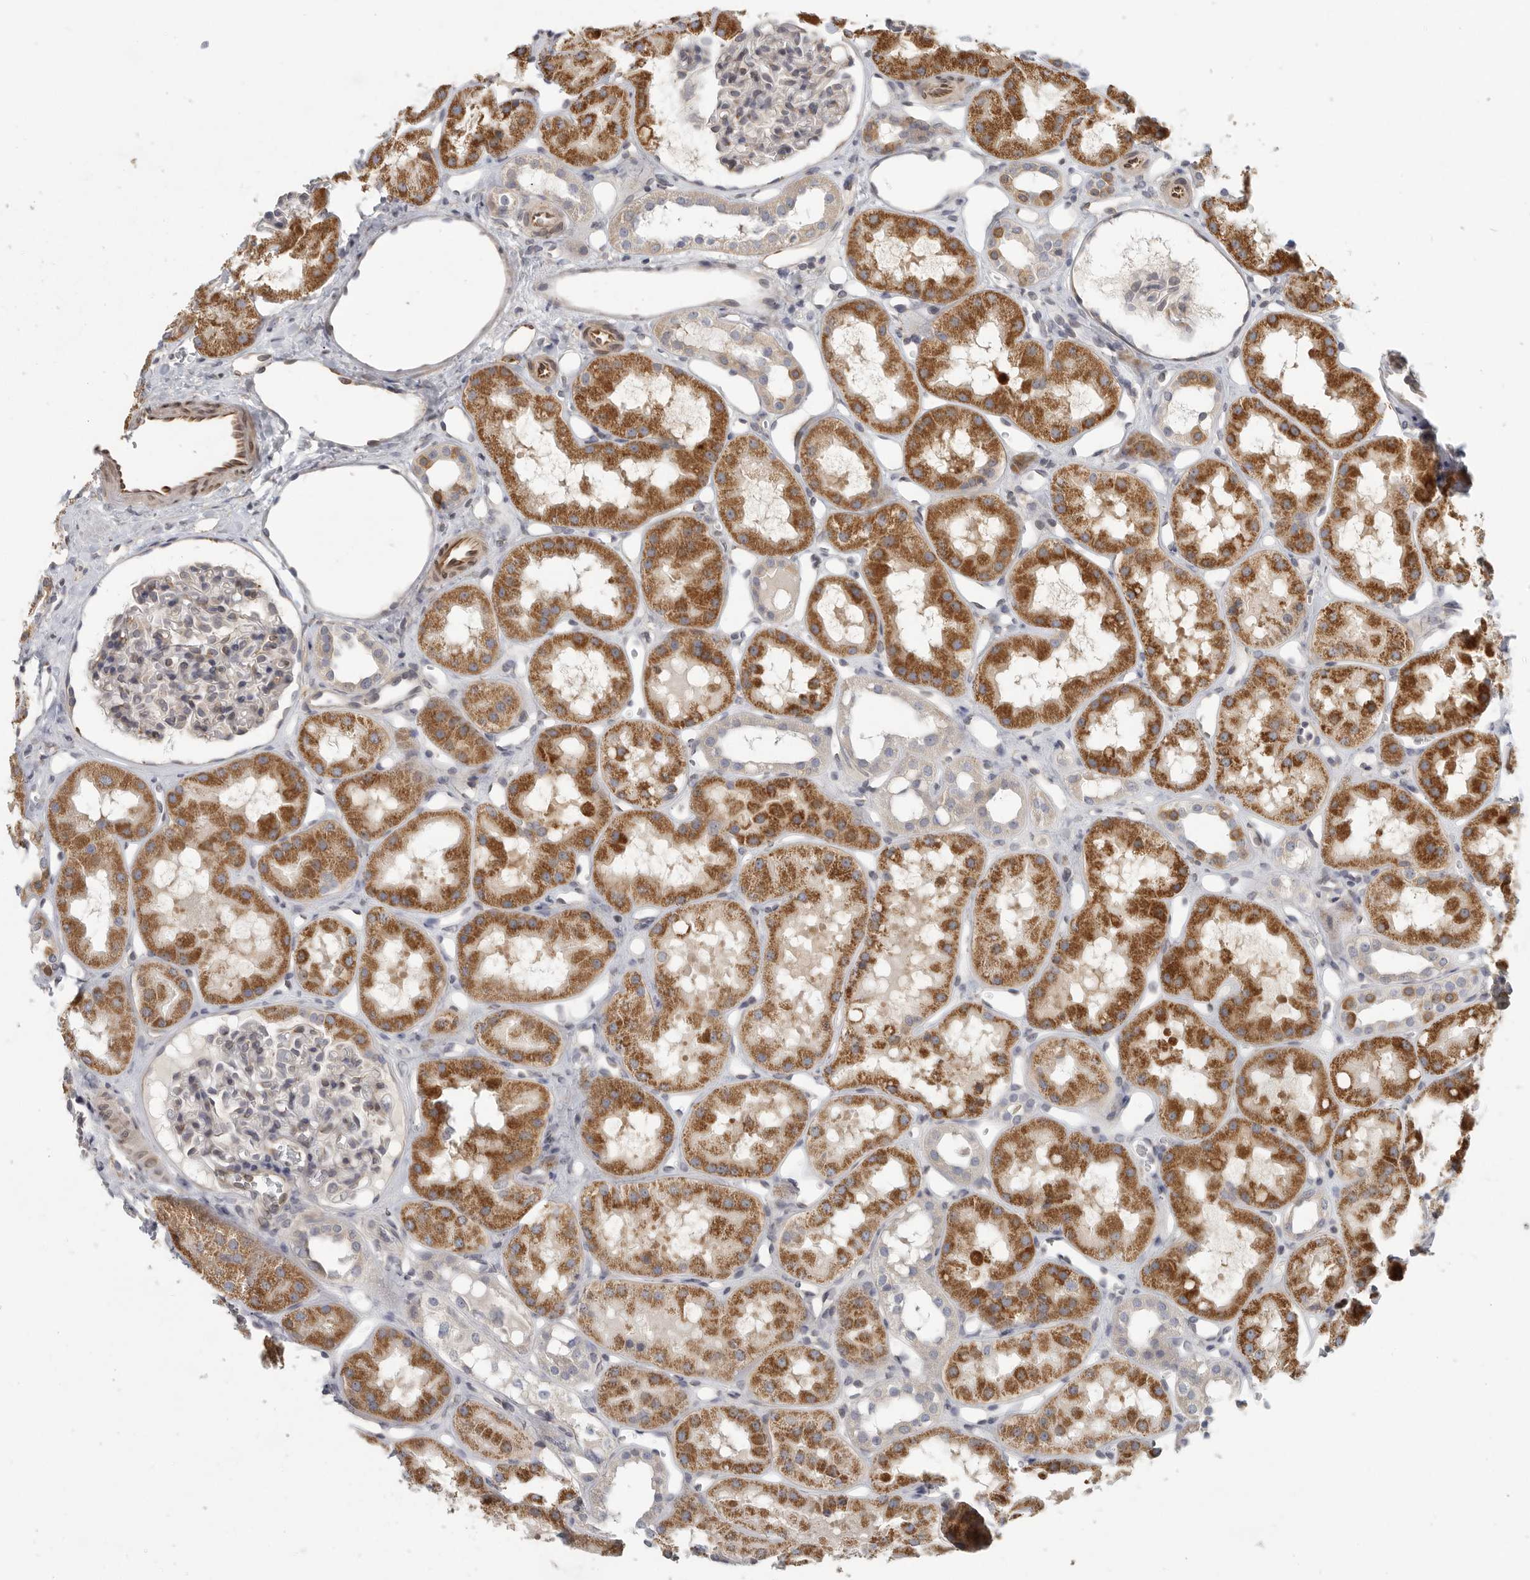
{"staining": {"intensity": "weak", "quantity": "25%-75%", "location": "cytoplasmic/membranous,nuclear"}, "tissue": "kidney", "cell_type": "Cells in glomeruli", "image_type": "normal", "snomed": [{"axis": "morphology", "description": "Normal tissue, NOS"}, {"axis": "topography", "description": "Kidney"}], "caption": "Weak cytoplasmic/membranous,nuclear positivity for a protein is appreciated in about 25%-75% of cells in glomeruli of normal kidney using IHC.", "gene": "BCAP29", "patient": {"sex": "male", "age": 16}}